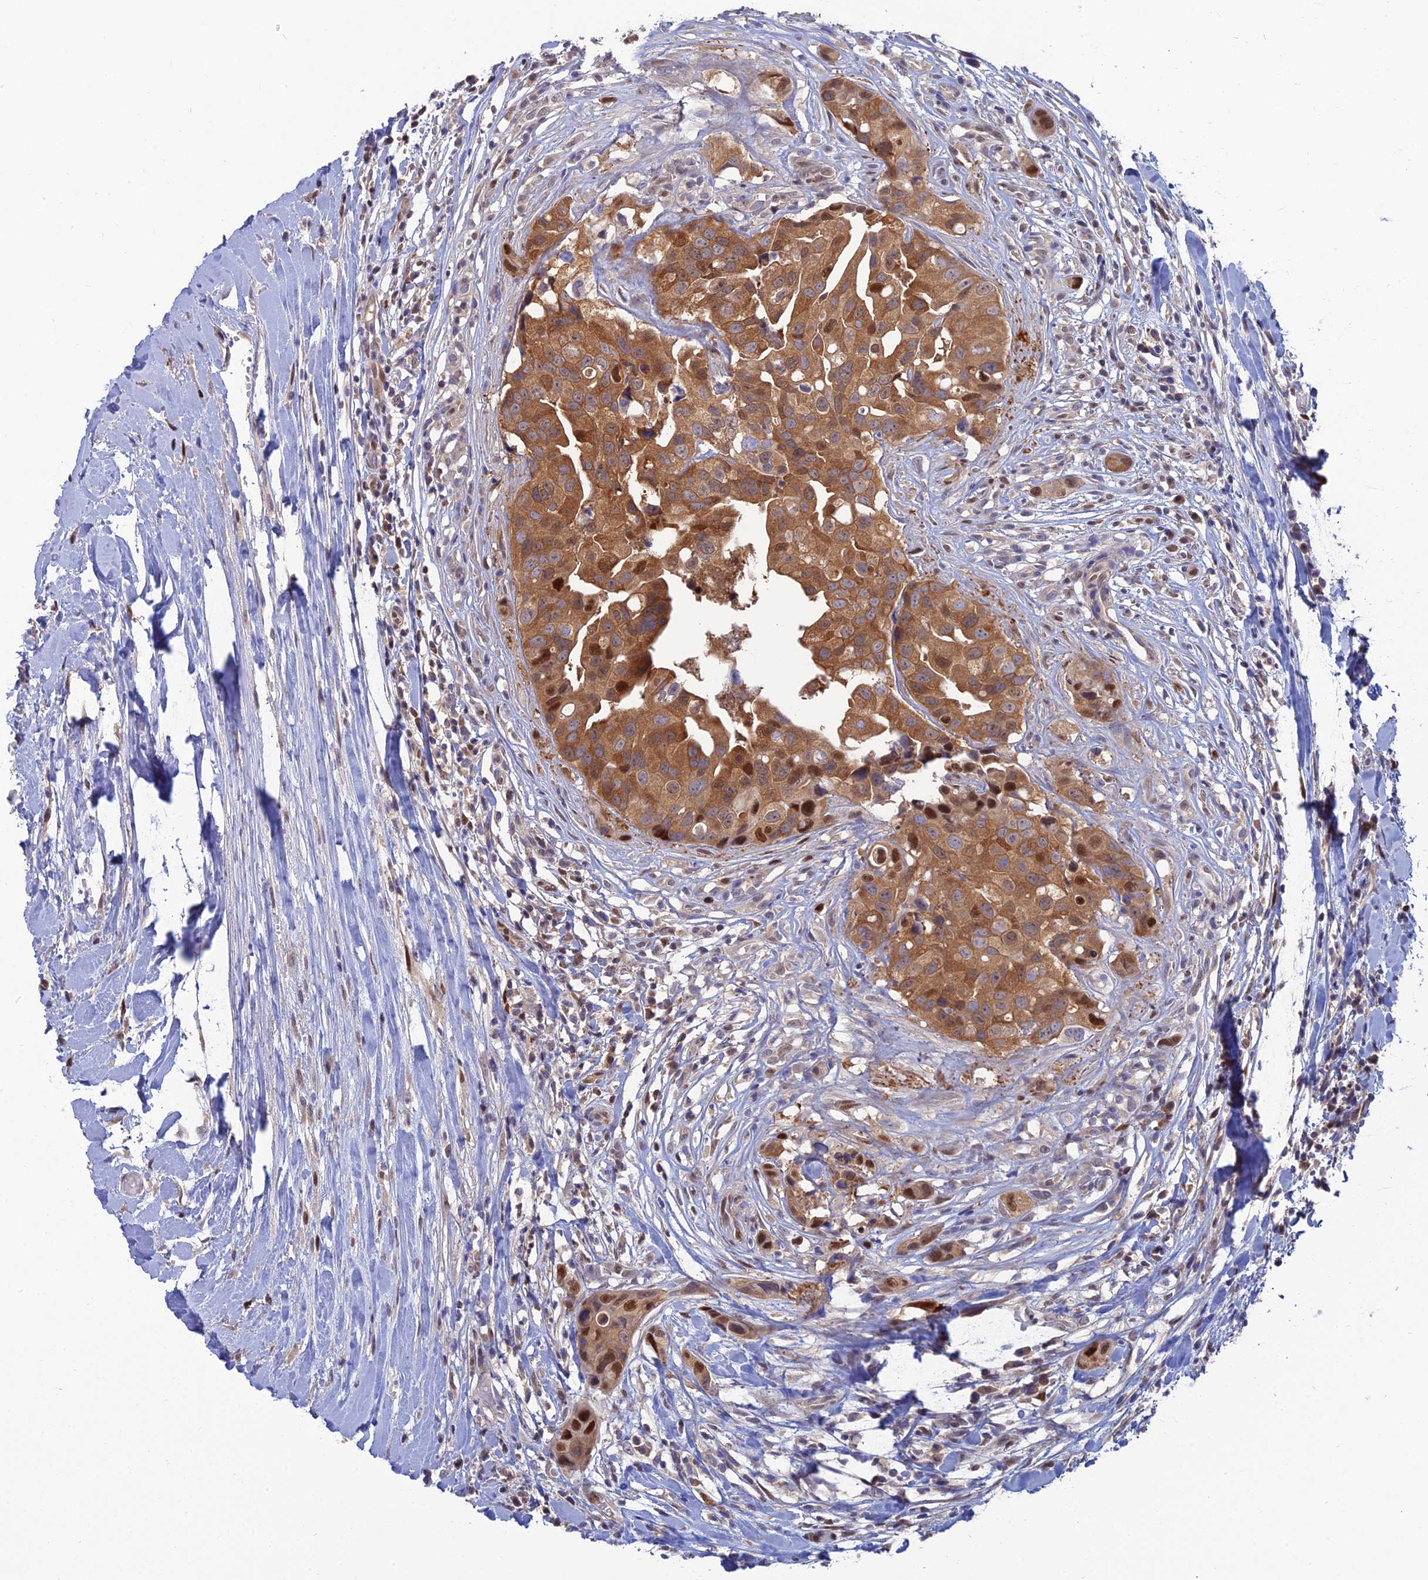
{"staining": {"intensity": "moderate", "quantity": ">75%", "location": "cytoplasmic/membranous,nuclear"}, "tissue": "head and neck cancer", "cell_type": "Tumor cells", "image_type": "cancer", "snomed": [{"axis": "morphology", "description": "Adenocarcinoma, NOS"}, {"axis": "morphology", "description": "Adenocarcinoma, metastatic, NOS"}, {"axis": "topography", "description": "Head-Neck"}], "caption": "About >75% of tumor cells in human metastatic adenocarcinoma (head and neck) display moderate cytoplasmic/membranous and nuclear protein expression as visualized by brown immunohistochemical staining.", "gene": "DNPEP", "patient": {"sex": "male", "age": 75}}